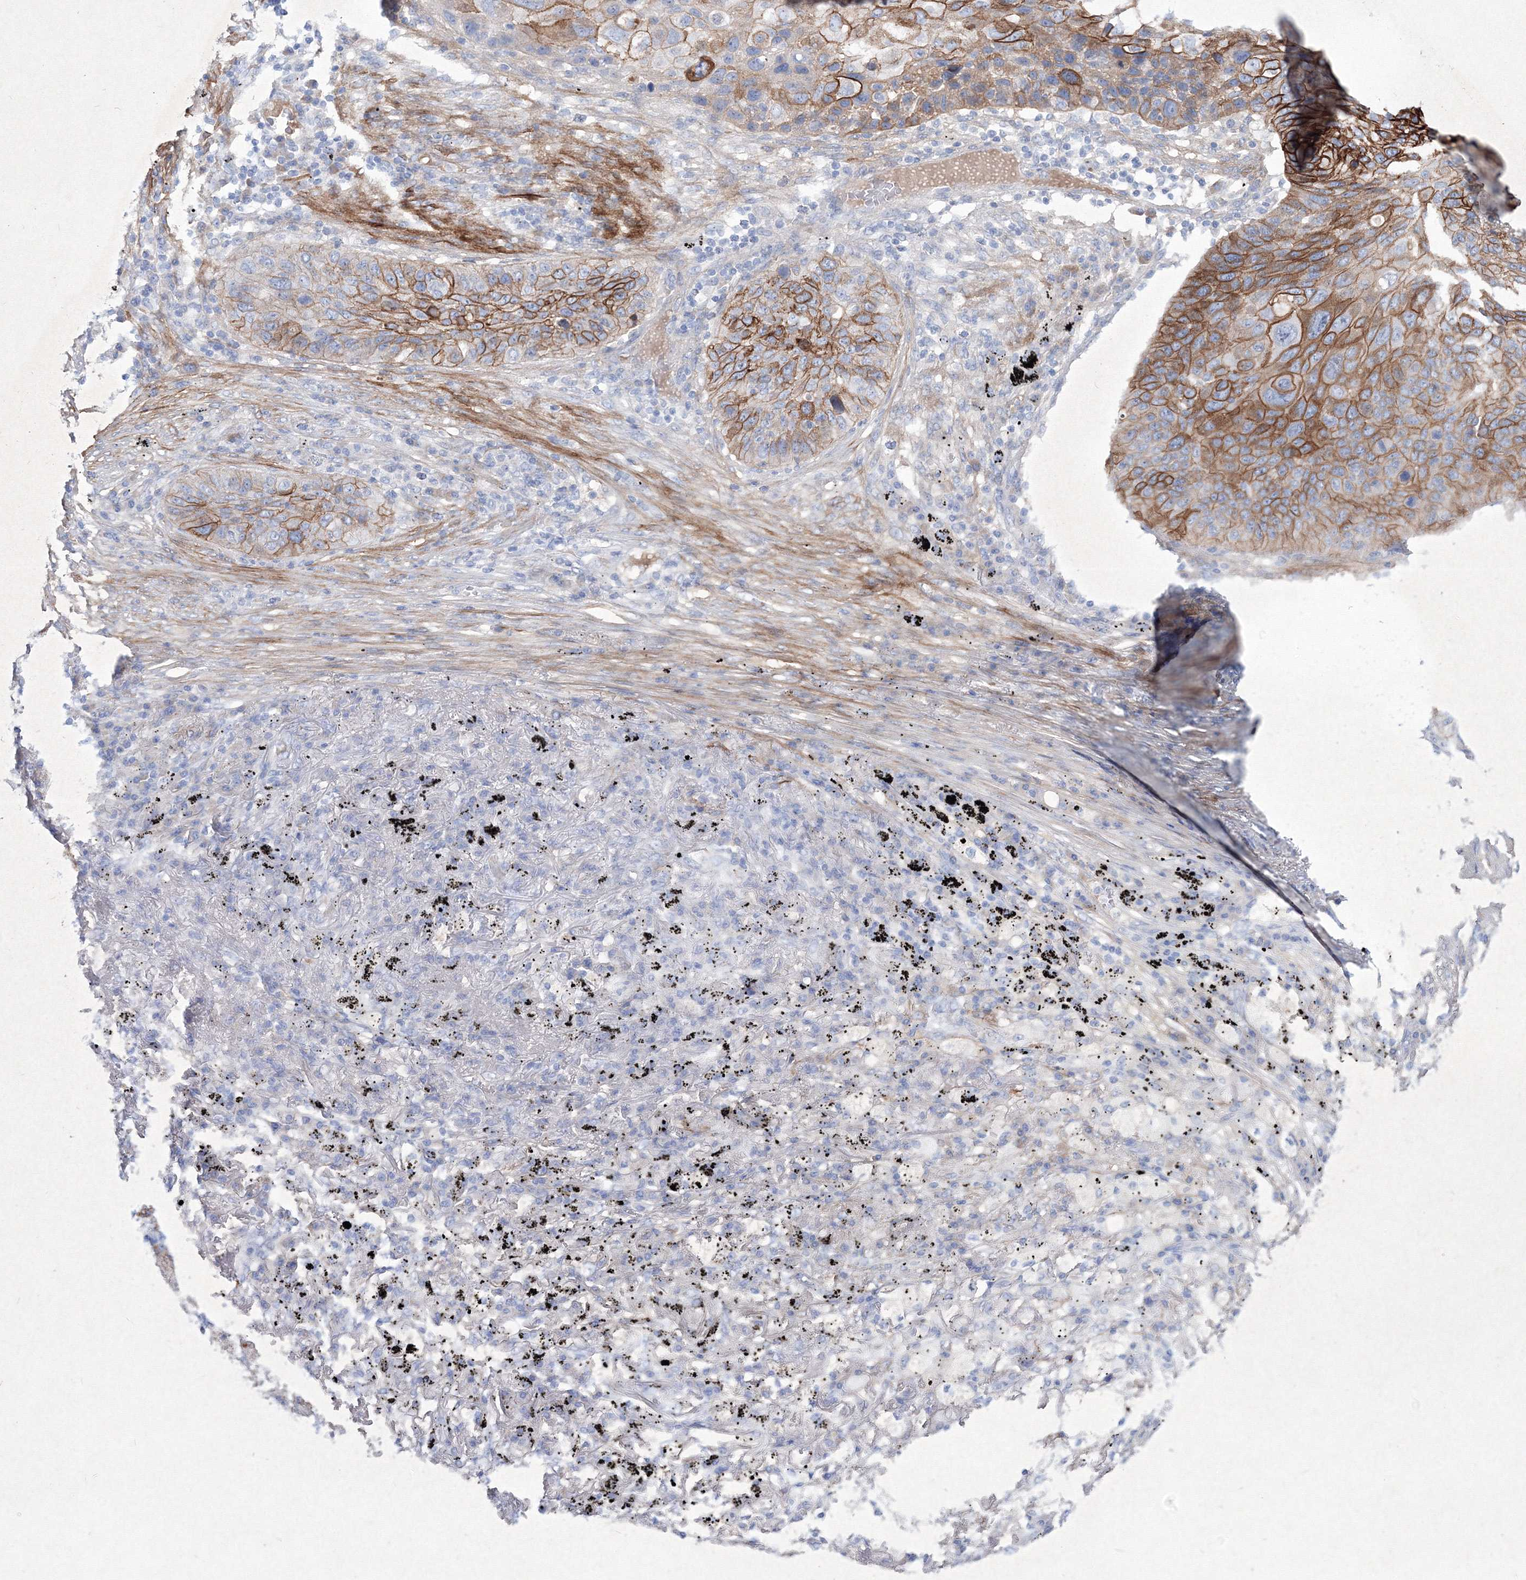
{"staining": {"intensity": "strong", "quantity": ">75%", "location": "cytoplasmic/membranous"}, "tissue": "lung cancer", "cell_type": "Tumor cells", "image_type": "cancer", "snomed": [{"axis": "morphology", "description": "Squamous cell carcinoma, NOS"}, {"axis": "topography", "description": "Lung"}], "caption": "Human squamous cell carcinoma (lung) stained for a protein (brown) shows strong cytoplasmic/membranous positive staining in approximately >75% of tumor cells.", "gene": "TMEM139", "patient": {"sex": "female", "age": 63}}